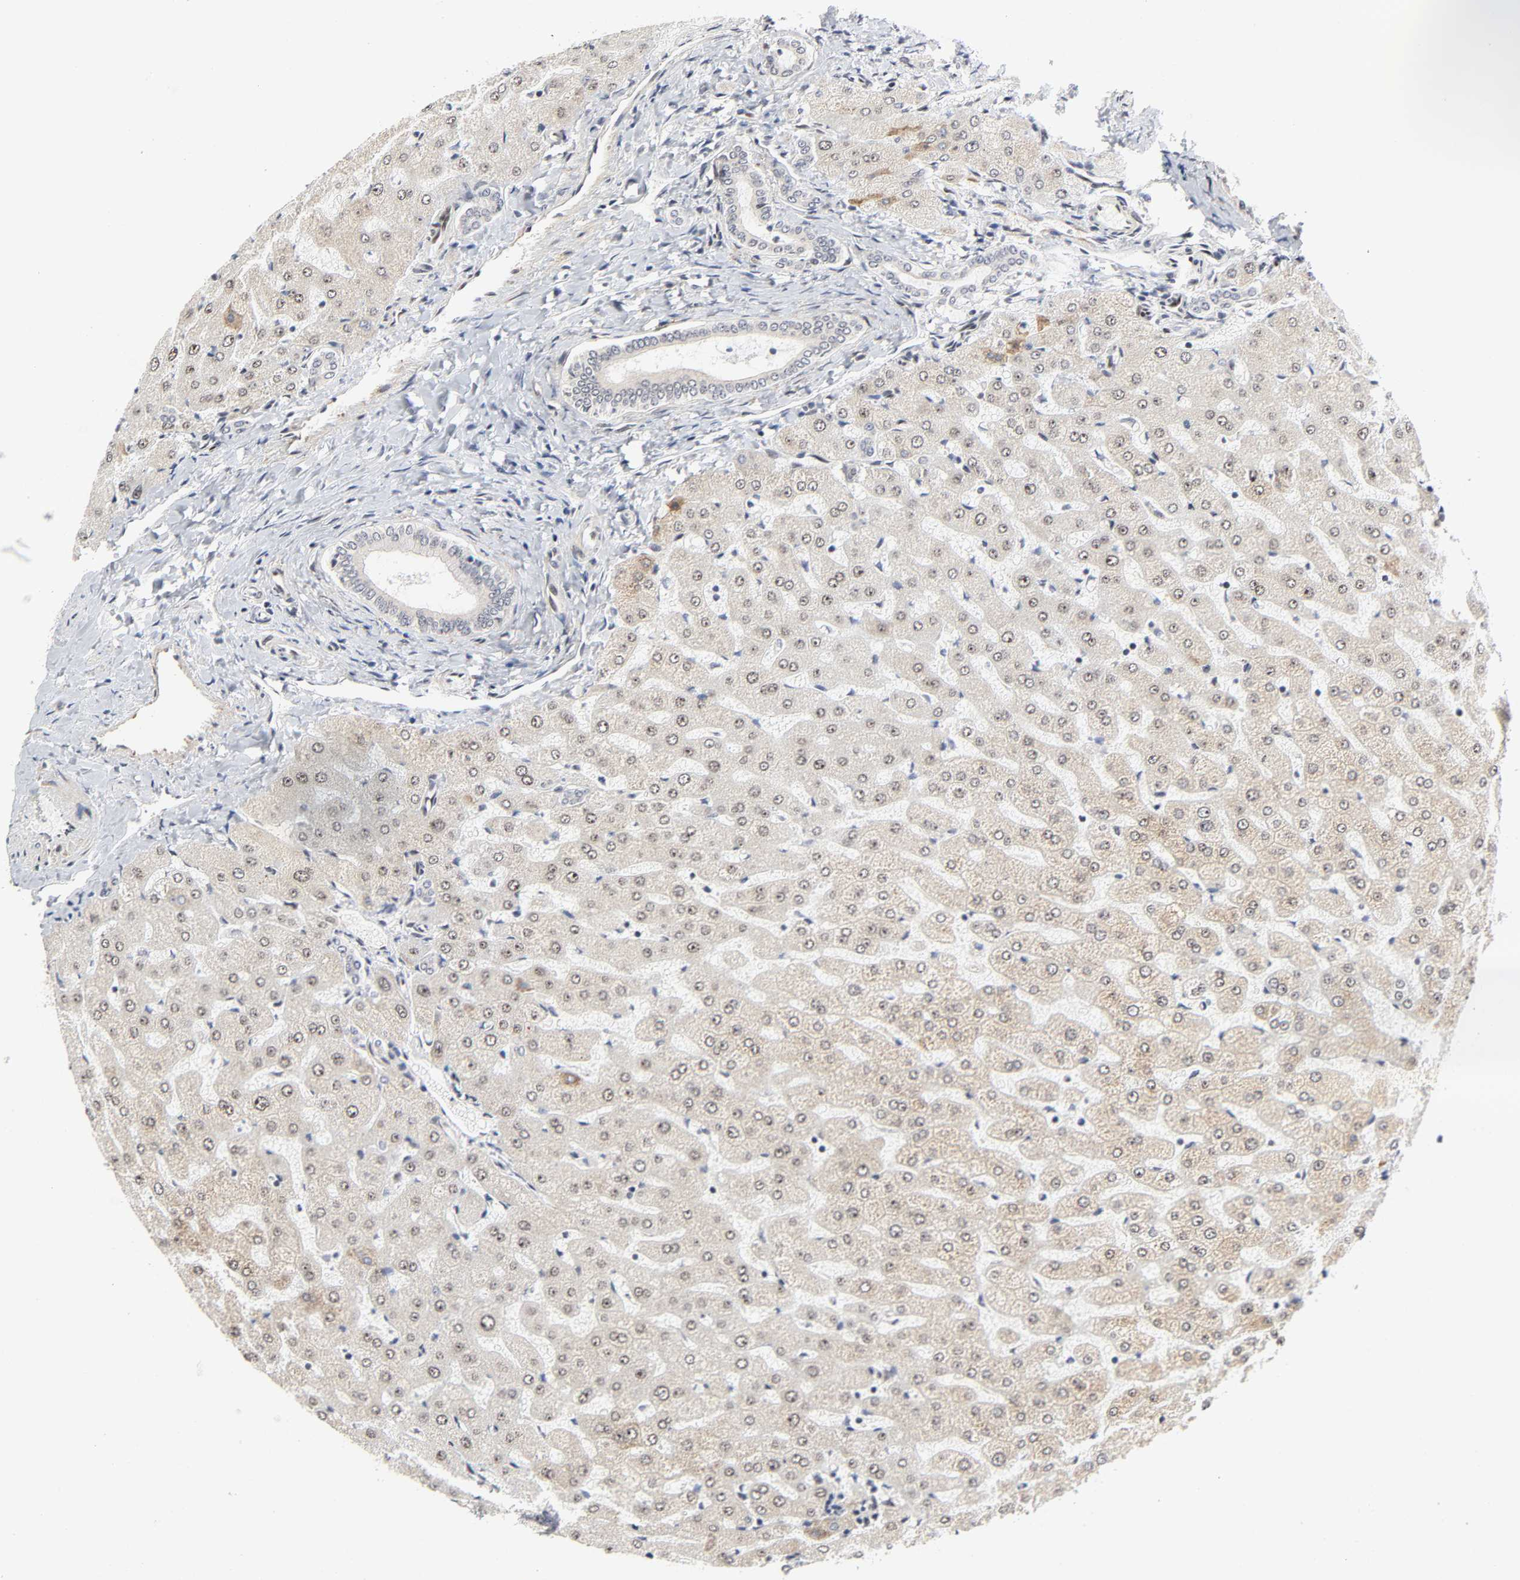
{"staining": {"intensity": "negative", "quantity": "none", "location": "none"}, "tissue": "liver", "cell_type": "Cholangiocytes", "image_type": "normal", "snomed": [{"axis": "morphology", "description": "Normal tissue, NOS"}, {"axis": "morphology", "description": "Fibrosis, NOS"}, {"axis": "topography", "description": "Liver"}], "caption": "Immunohistochemical staining of unremarkable human liver demonstrates no significant positivity in cholangiocytes.", "gene": "ZKSCAN8", "patient": {"sex": "female", "age": 29}}